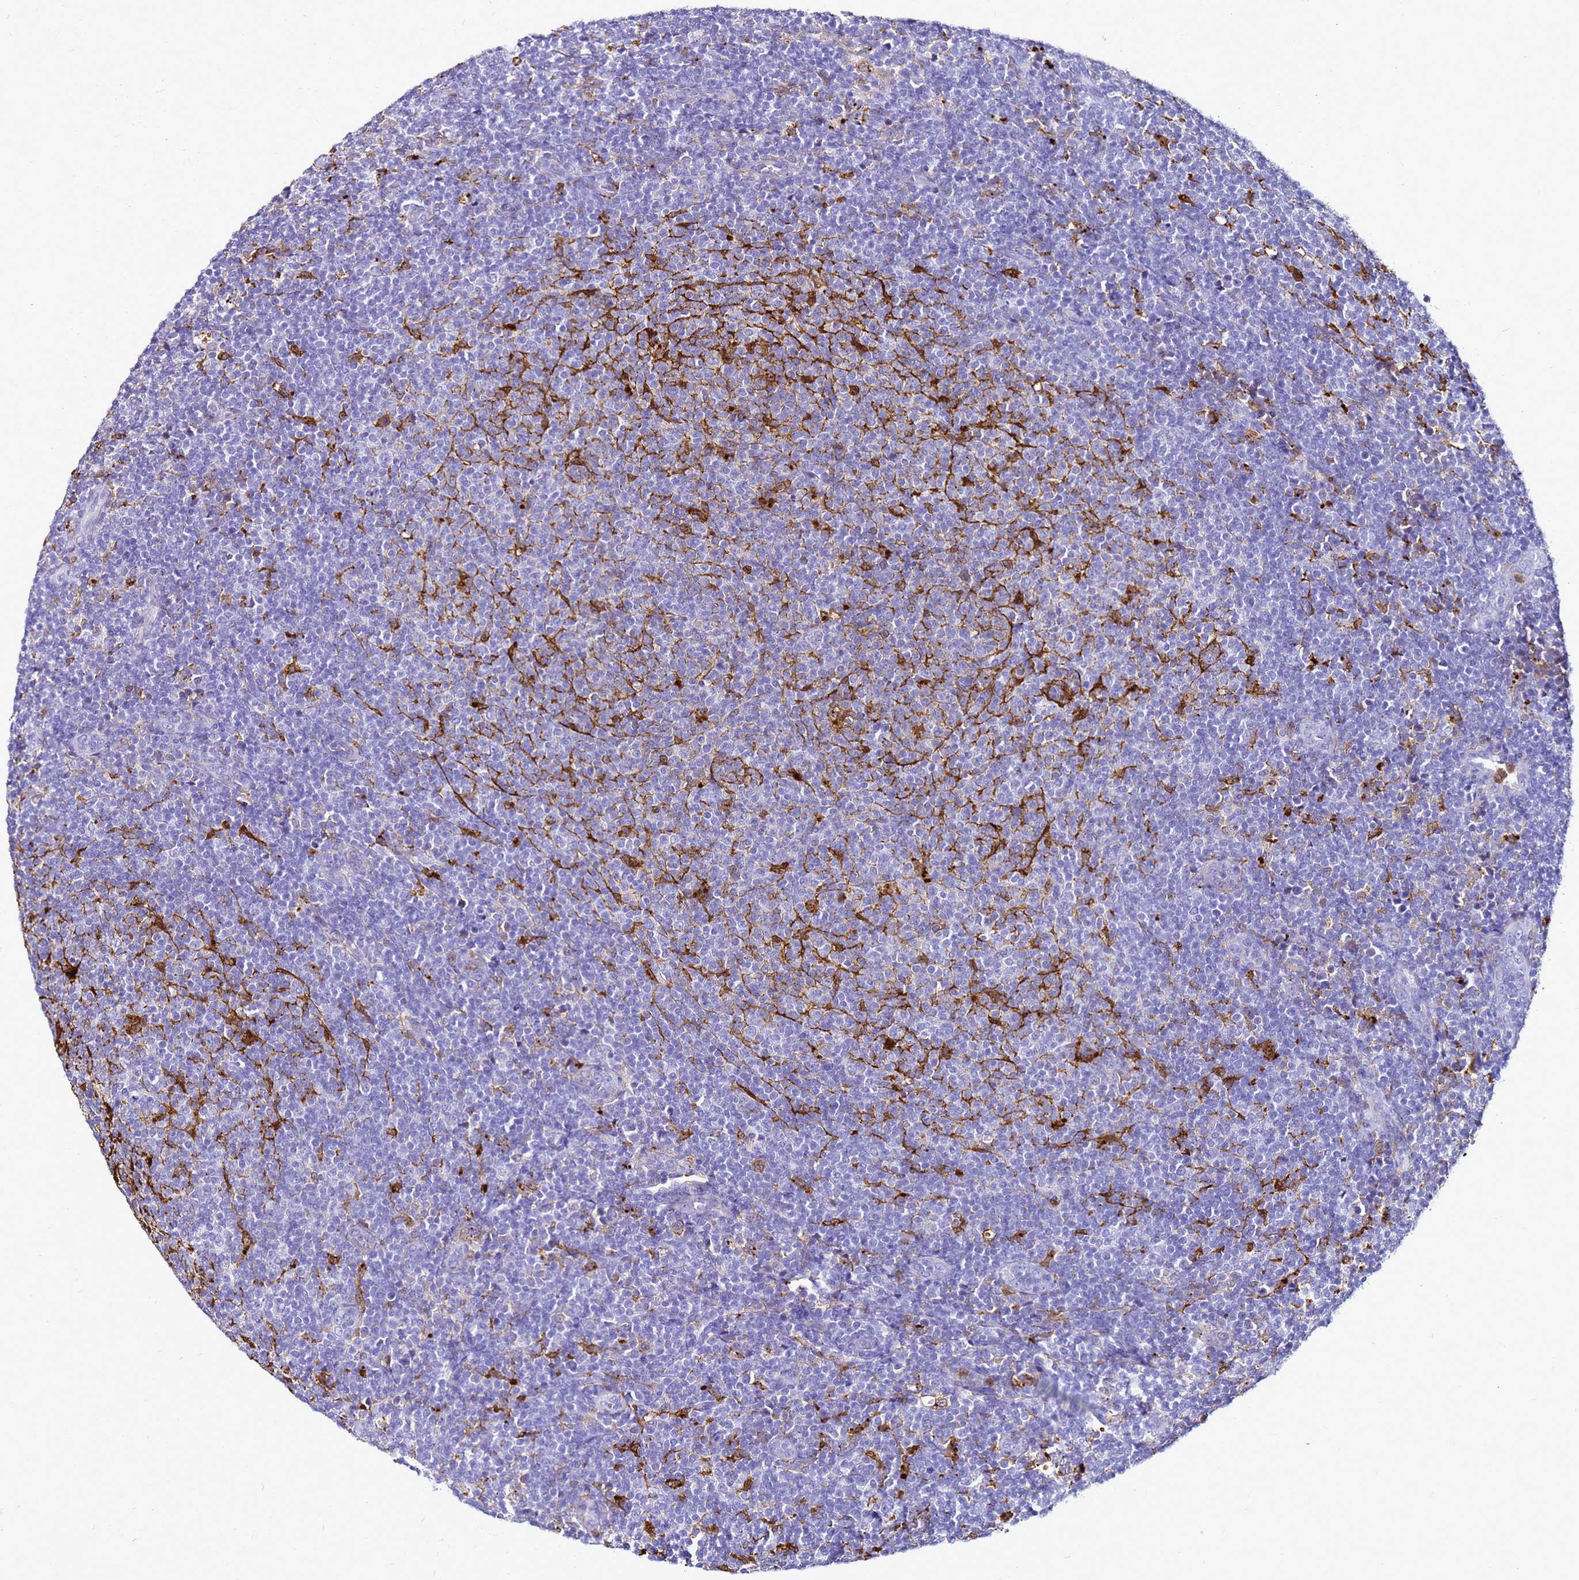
{"staining": {"intensity": "negative", "quantity": "none", "location": "none"}, "tissue": "lymphoma", "cell_type": "Tumor cells", "image_type": "cancer", "snomed": [{"axis": "morphology", "description": "Malignant lymphoma, non-Hodgkin's type, Low grade"}, {"axis": "topography", "description": "Lymph node"}], "caption": "DAB (3,3'-diaminobenzidine) immunohistochemical staining of human lymphoma displays no significant staining in tumor cells.", "gene": "CSTA", "patient": {"sex": "male", "age": 66}}